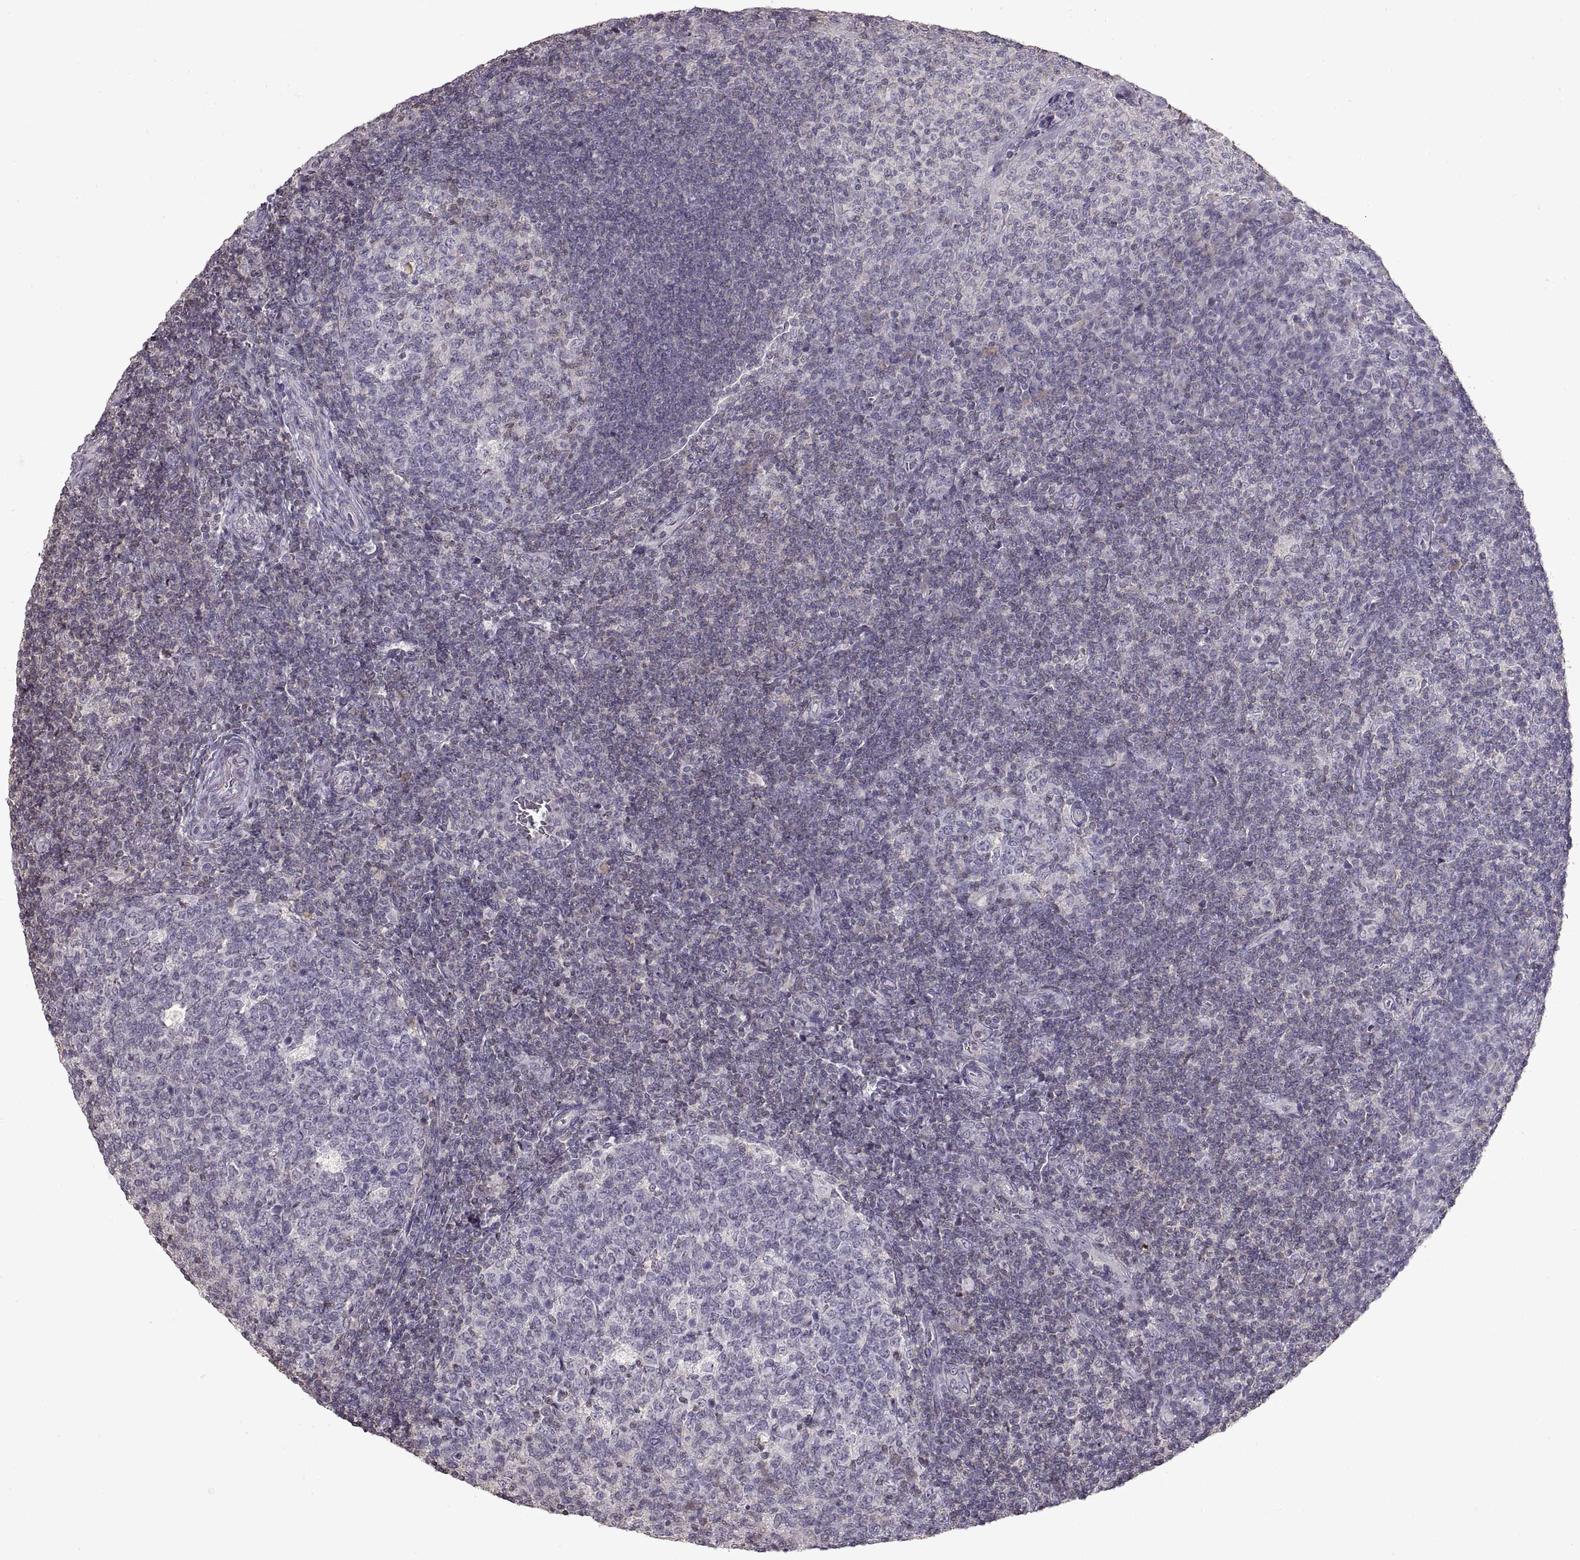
{"staining": {"intensity": "weak", "quantity": "<25%", "location": "cytoplasmic/membranous"}, "tissue": "tonsil", "cell_type": "Germinal center cells", "image_type": "normal", "snomed": [{"axis": "morphology", "description": "Normal tissue, NOS"}, {"axis": "topography", "description": "Tonsil"}], "caption": "This is an immunohistochemistry (IHC) micrograph of benign tonsil. There is no expression in germinal center cells.", "gene": "ADAM11", "patient": {"sex": "female", "age": 12}}